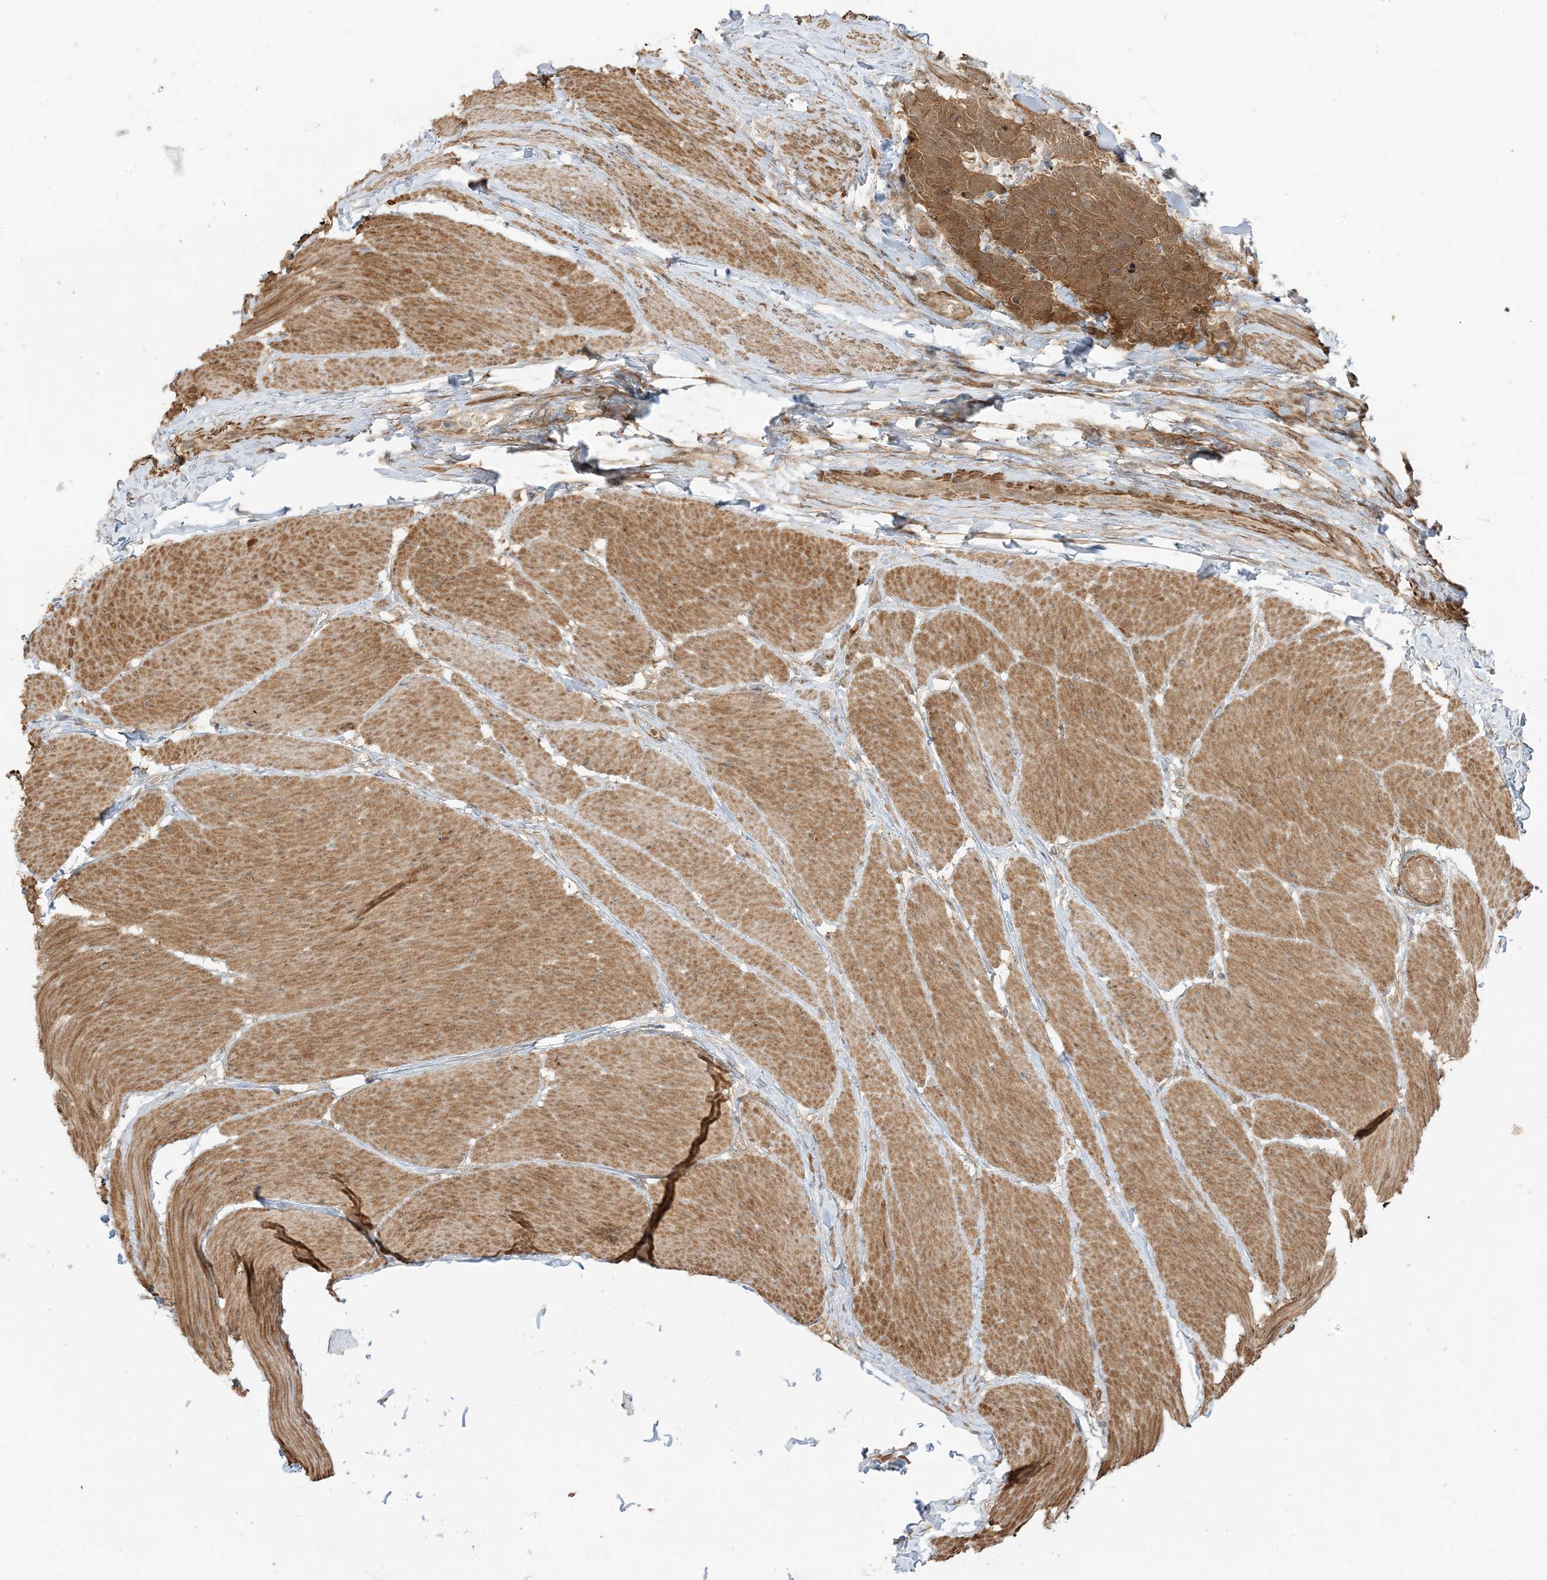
{"staining": {"intensity": "moderate", "quantity": ">75%", "location": "cytoplasmic/membranous"}, "tissue": "carcinoid", "cell_type": "Tumor cells", "image_type": "cancer", "snomed": [{"axis": "morphology", "description": "Carcinoma, NOS"}, {"axis": "morphology", "description": "Carcinoid, malignant, NOS"}, {"axis": "topography", "description": "Urinary bladder"}], "caption": "Moderate cytoplasmic/membranous expression for a protein is appreciated in approximately >75% of tumor cells of carcinoid using IHC.", "gene": "TBCC", "patient": {"sex": "male", "age": 57}}